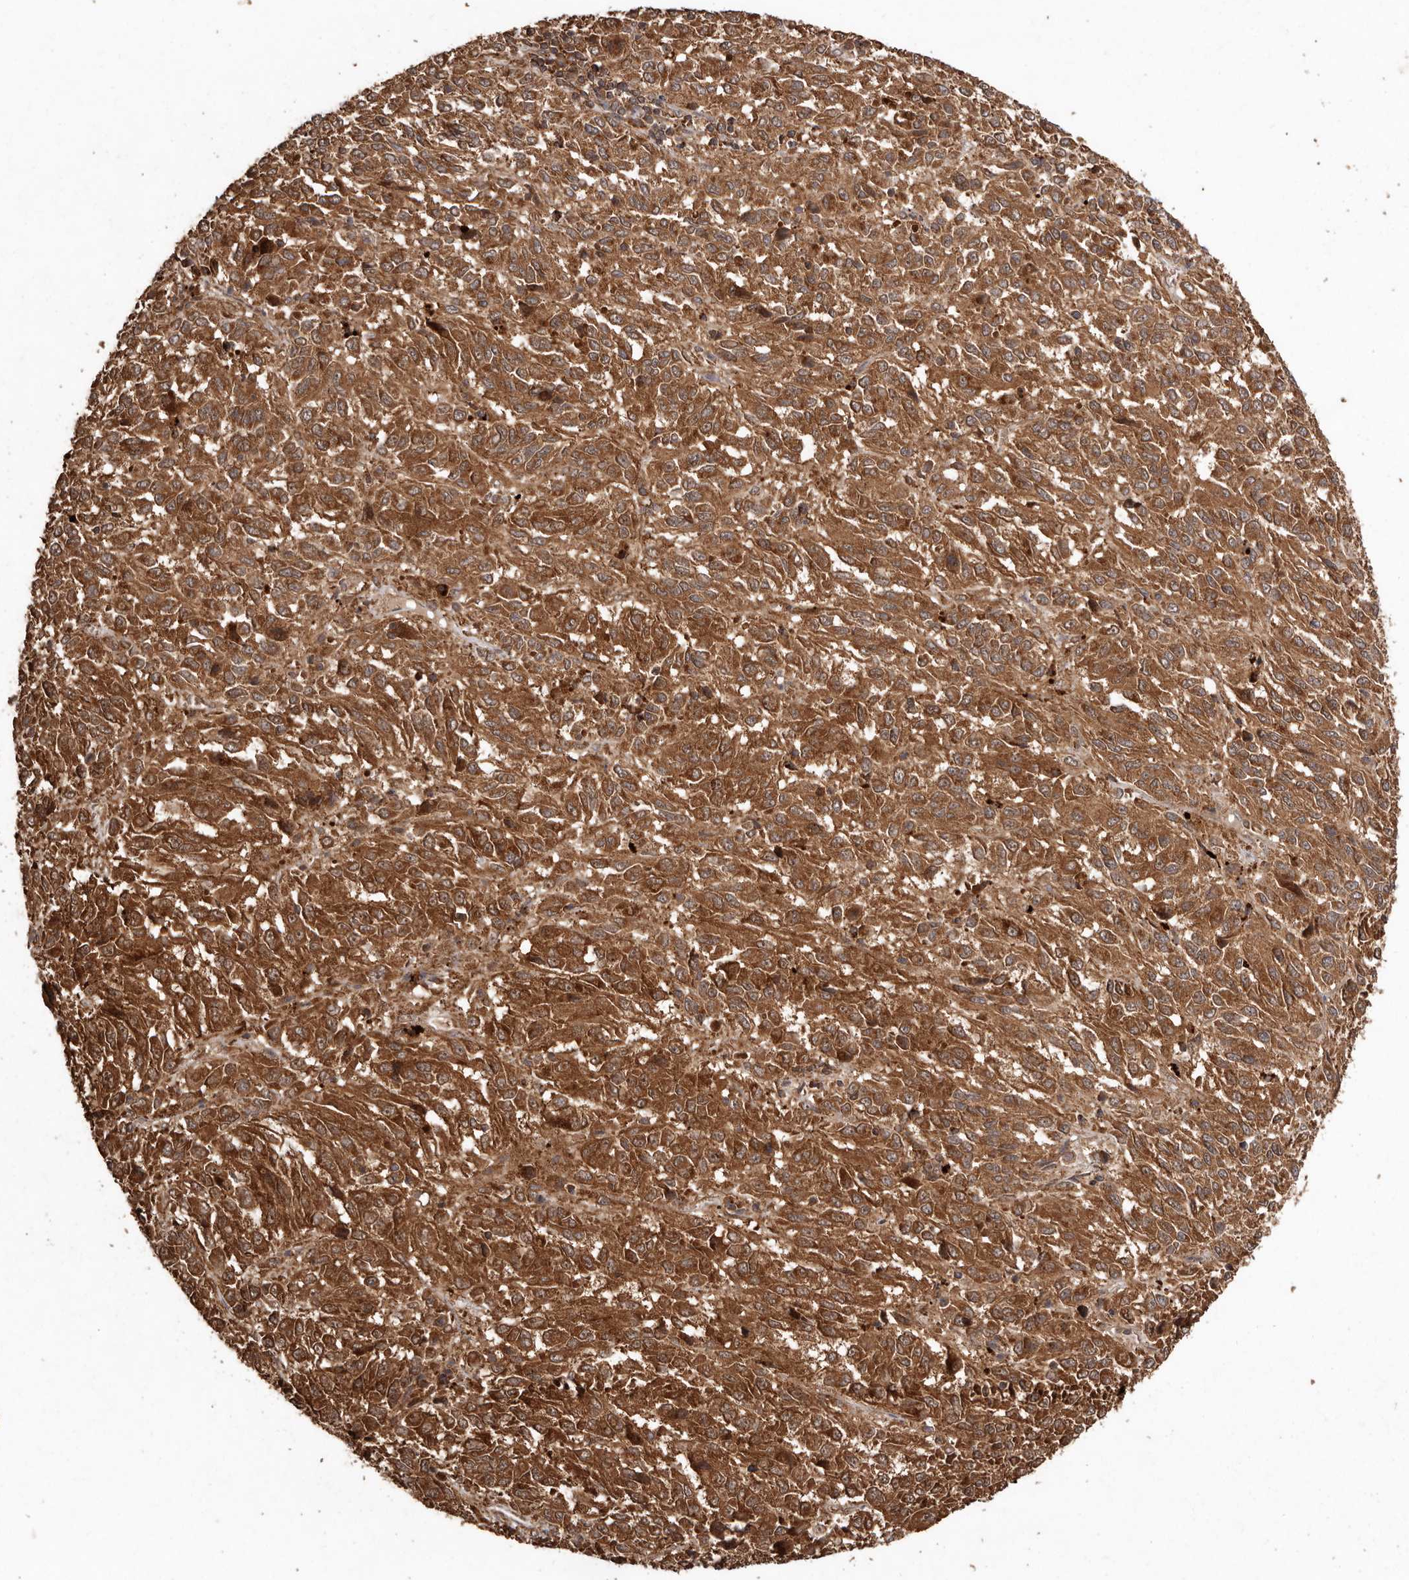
{"staining": {"intensity": "strong", "quantity": ">75%", "location": "cytoplasmic/membranous"}, "tissue": "melanoma", "cell_type": "Tumor cells", "image_type": "cancer", "snomed": [{"axis": "morphology", "description": "Malignant melanoma, Metastatic site"}, {"axis": "topography", "description": "Lung"}], "caption": "Immunohistochemistry of human melanoma exhibits high levels of strong cytoplasmic/membranous expression in about >75% of tumor cells.", "gene": "RWDD1", "patient": {"sex": "male", "age": 64}}